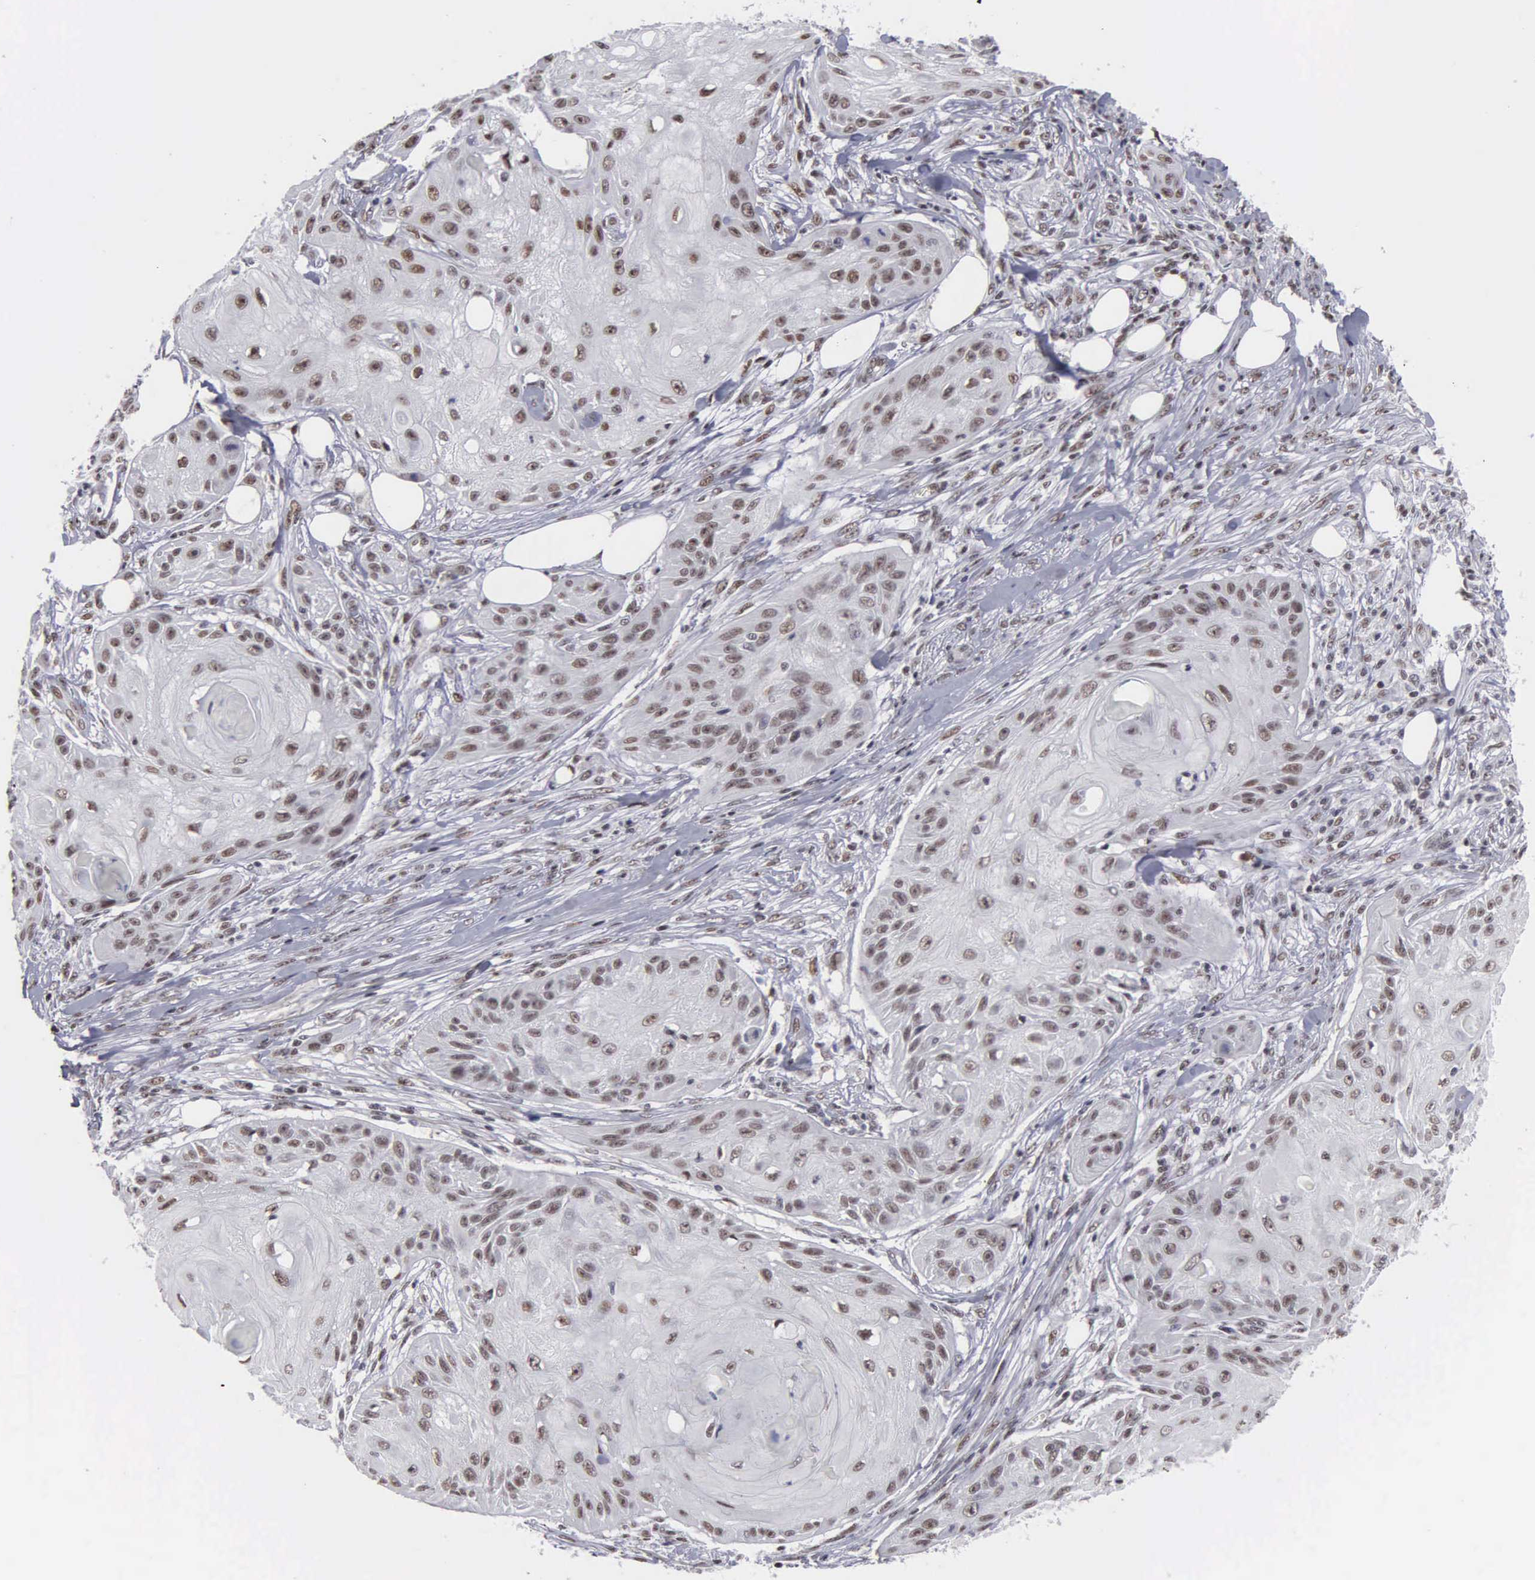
{"staining": {"intensity": "weak", "quantity": "25%-75%", "location": "nuclear"}, "tissue": "skin cancer", "cell_type": "Tumor cells", "image_type": "cancer", "snomed": [{"axis": "morphology", "description": "Squamous cell carcinoma, NOS"}, {"axis": "topography", "description": "Skin"}], "caption": "Squamous cell carcinoma (skin) stained for a protein (brown) exhibits weak nuclear positive expression in approximately 25%-75% of tumor cells.", "gene": "KIAA0586", "patient": {"sex": "female", "age": 88}}